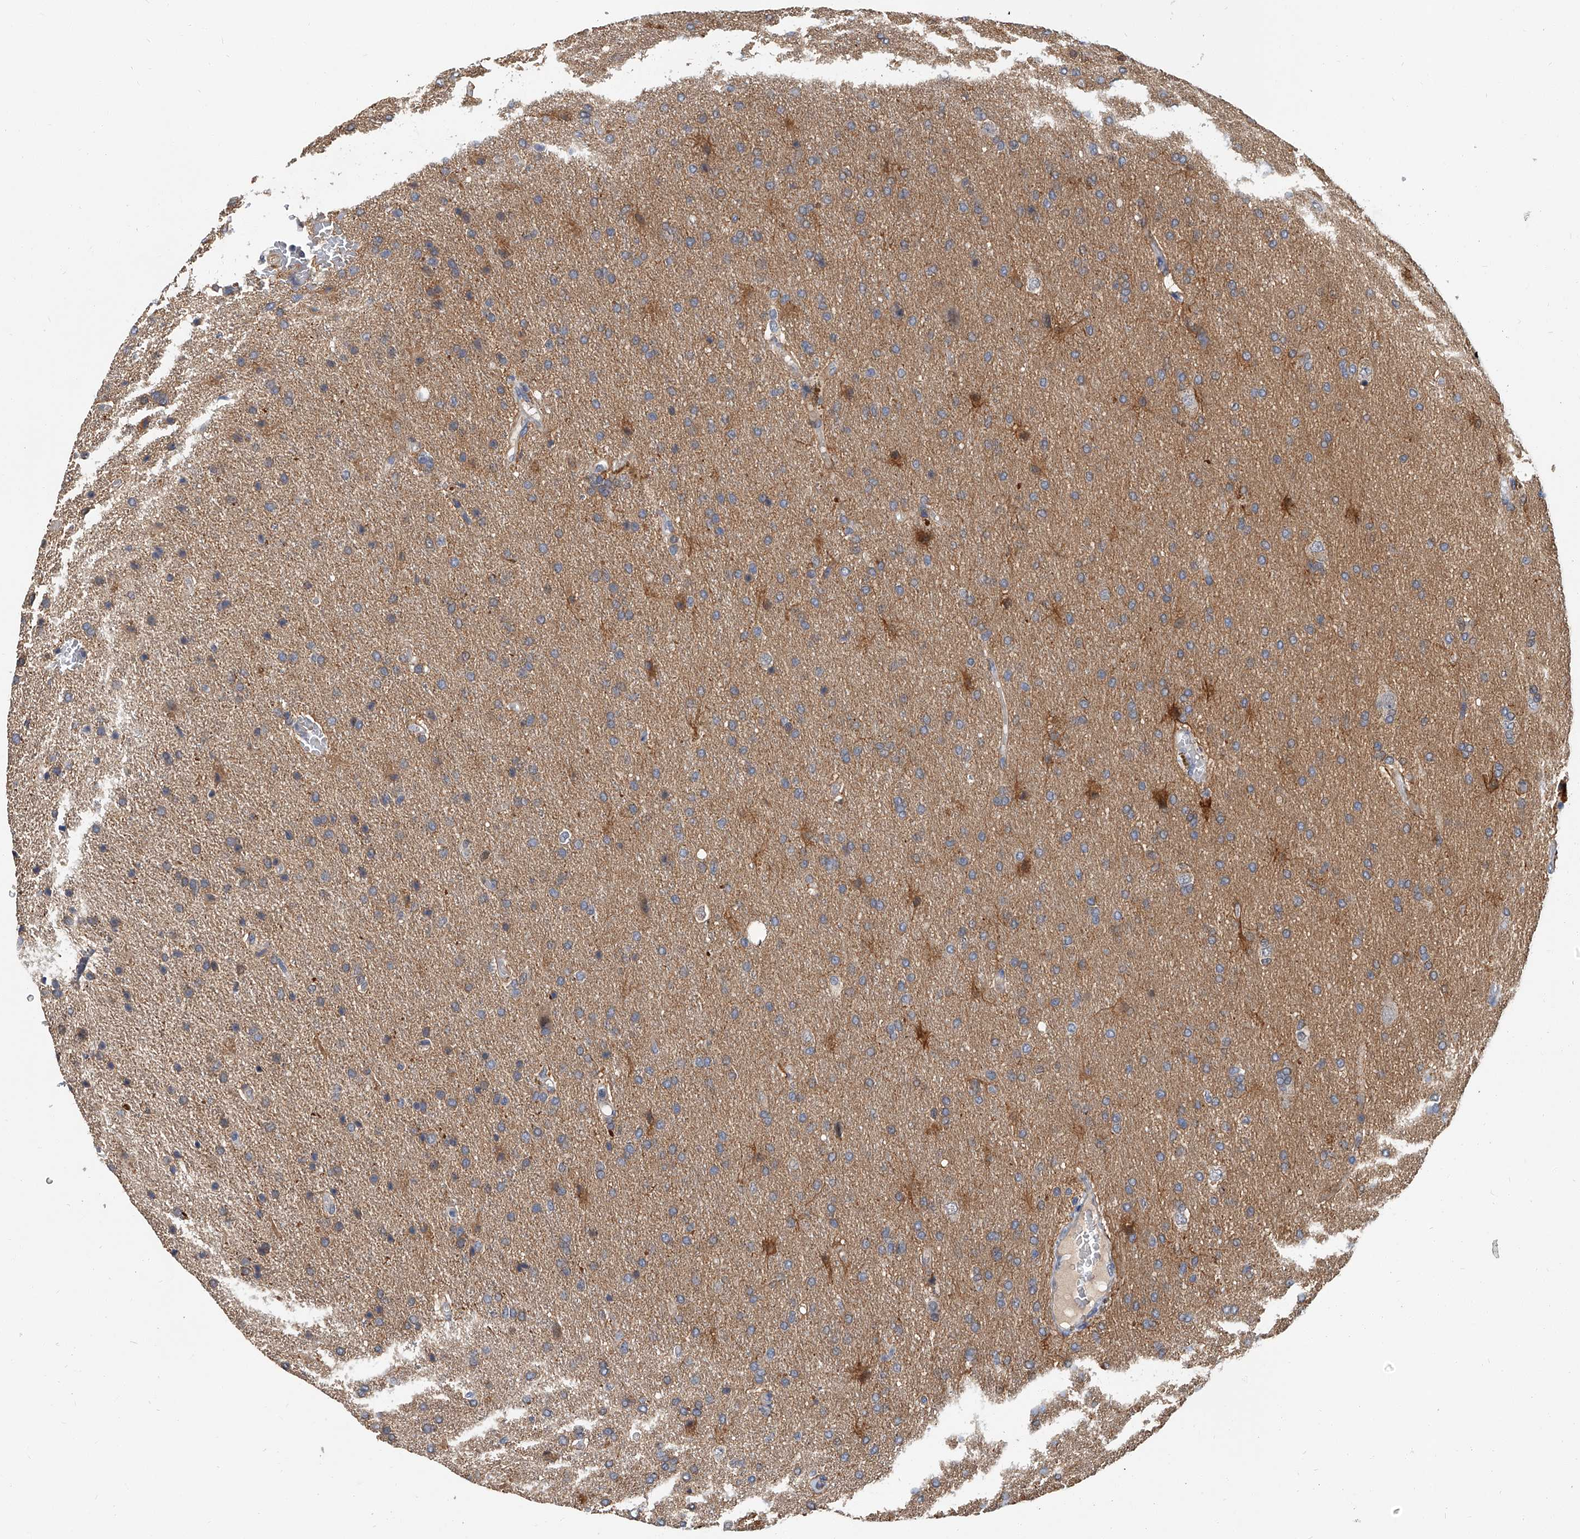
{"staining": {"intensity": "weak", "quantity": ">75%", "location": "cytoplasmic/membranous"}, "tissue": "glioma", "cell_type": "Tumor cells", "image_type": "cancer", "snomed": [{"axis": "morphology", "description": "Glioma, malignant, High grade"}, {"axis": "topography", "description": "Brain"}], "caption": "Human malignant glioma (high-grade) stained for a protein (brown) displays weak cytoplasmic/membranous positive positivity in approximately >75% of tumor cells.", "gene": "CD200", "patient": {"sex": "male", "age": 72}}